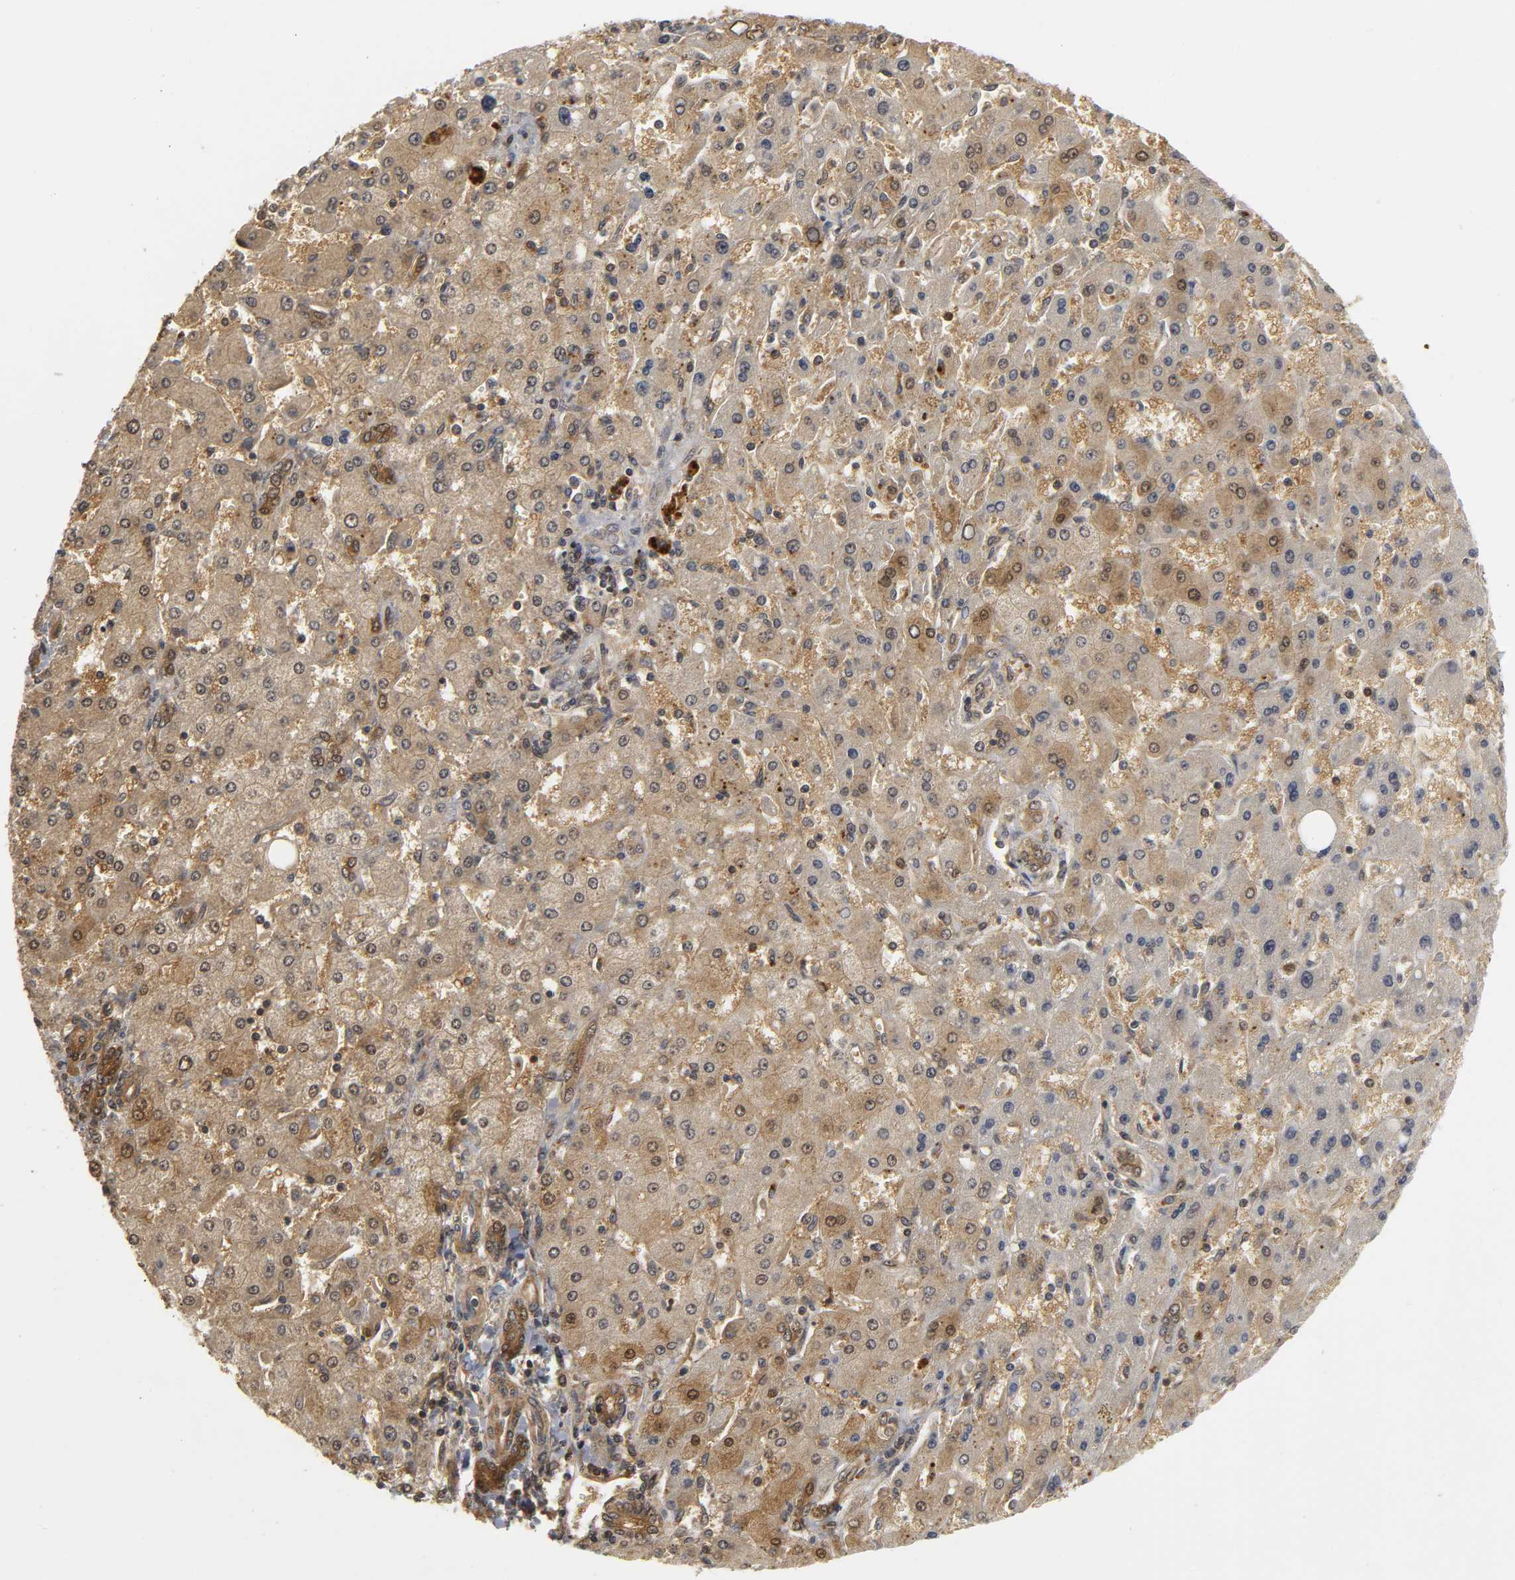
{"staining": {"intensity": "moderate", "quantity": ">75%", "location": "cytoplasmic/membranous"}, "tissue": "liver cancer", "cell_type": "Tumor cells", "image_type": "cancer", "snomed": [{"axis": "morphology", "description": "Carcinoma, Hepatocellular, NOS"}, {"axis": "topography", "description": "Liver"}], "caption": "Human liver hepatocellular carcinoma stained with a brown dye displays moderate cytoplasmic/membranous positive staining in about >75% of tumor cells.", "gene": "PARK7", "patient": {"sex": "female", "age": 53}}